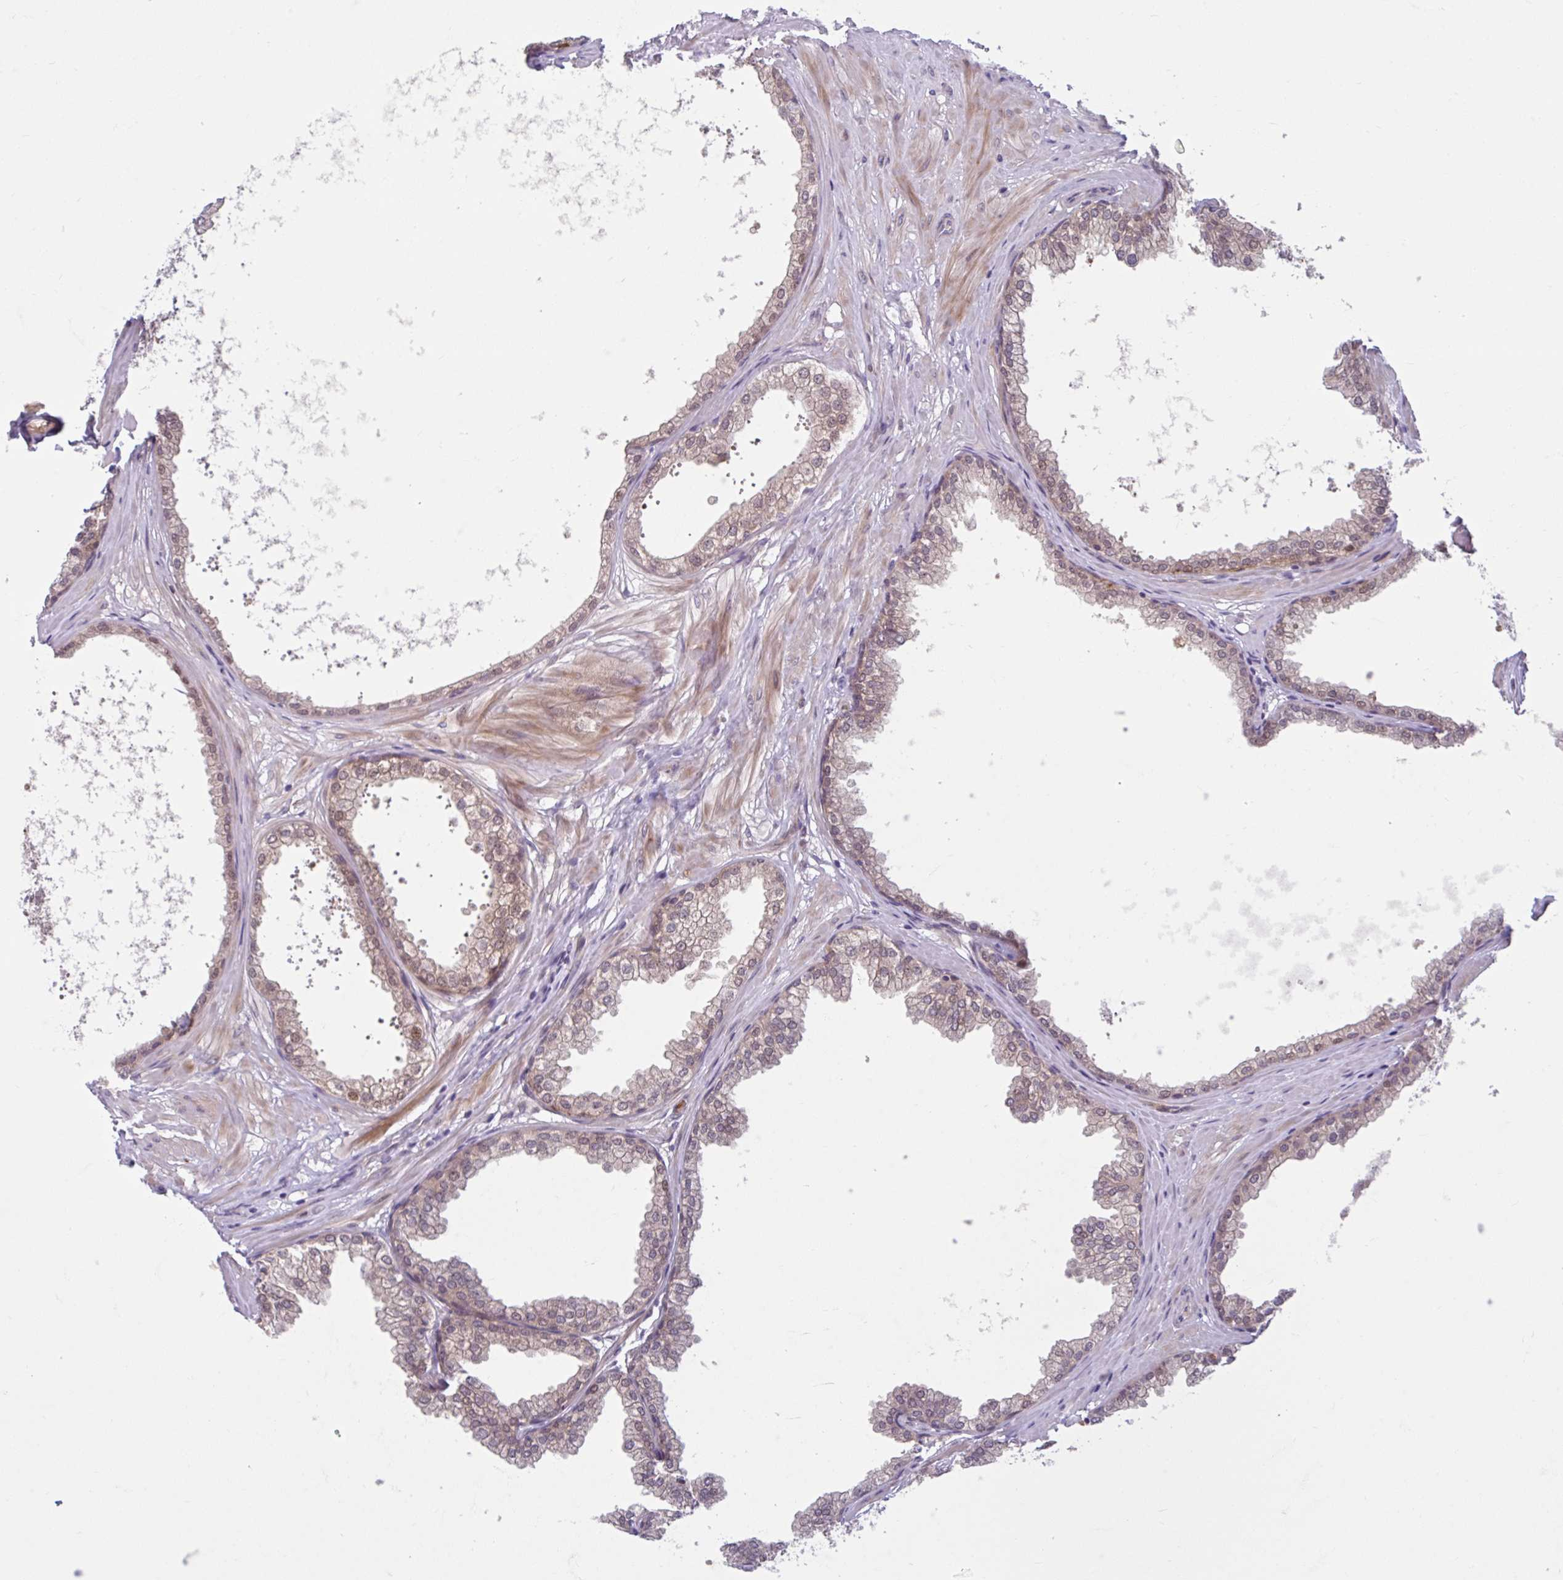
{"staining": {"intensity": "strong", "quantity": "25%-75%", "location": "nuclear"}, "tissue": "prostate", "cell_type": "Glandular cells", "image_type": "normal", "snomed": [{"axis": "morphology", "description": "Normal tissue, NOS"}, {"axis": "topography", "description": "Prostate"}], "caption": "The image shows immunohistochemical staining of benign prostate. There is strong nuclear expression is seen in approximately 25%-75% of glandular cells. (DAB (3,3'-diaminobenzidine) = brown stain, brightfield microscopy at high magnification).", "gene": "HMBS", "patient": {"sex": "male", "age": 37}}